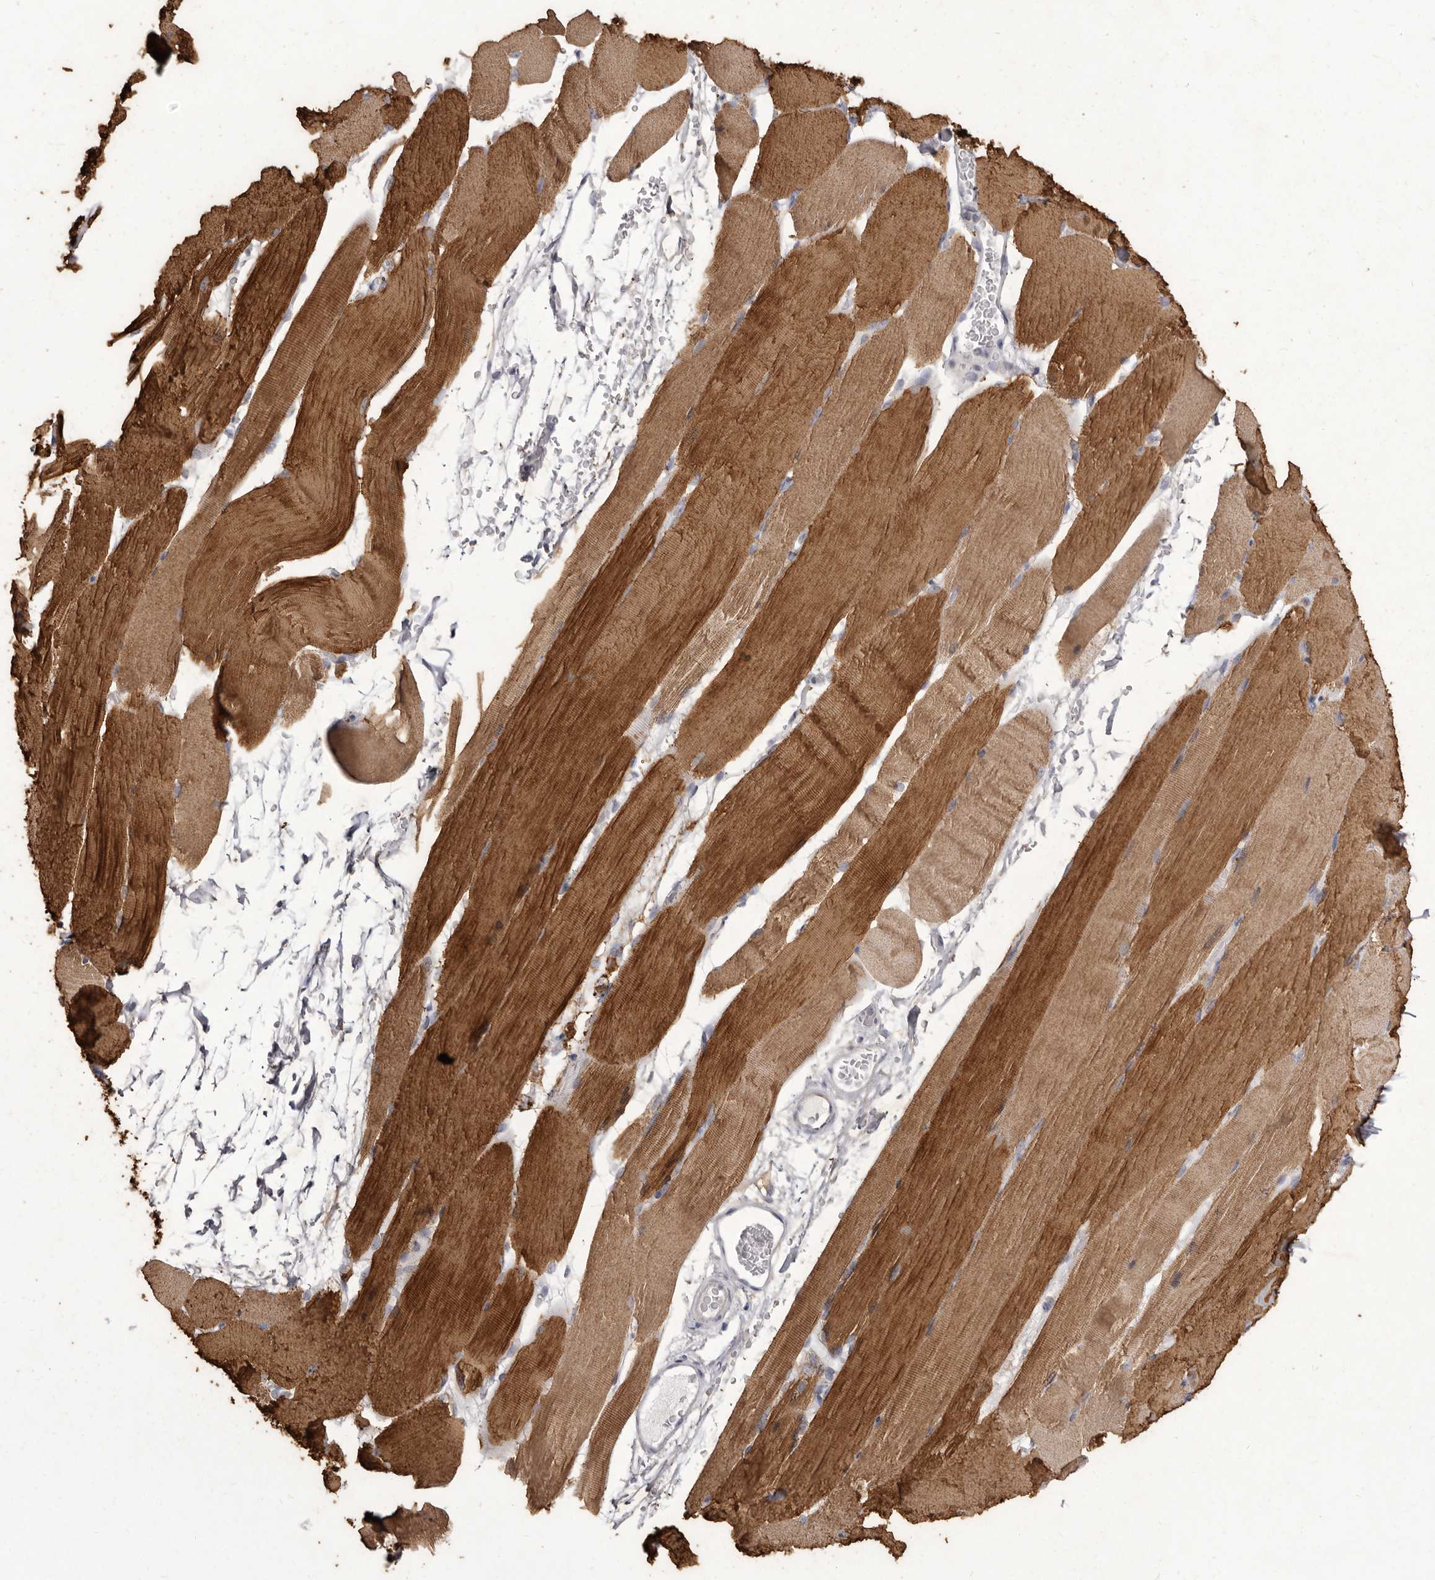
{"staining": {"intensity": "strong", "quantity": ">75%", "location": "cytoplasmic/membranous"}, "tissue": "skeletal muscle", "cell_type": "Myocytes", "image_type": "normal", "snomed": [{"axis": "morphology", "description": "Normal tissue, NOS"}, {"axis": "topography", "description": "Skeletal muscle"}, {"axis": "topography", "description": "Parathyroid gland"}], "caption": "Immunohistochemical staining of normal skeletal muscle demonstrates high levels of strong cytoplasmic/membranous expression in about >75% of myocytes.", "gene": "P2RX6", "patient": {"sex": "female", "age": 37}}